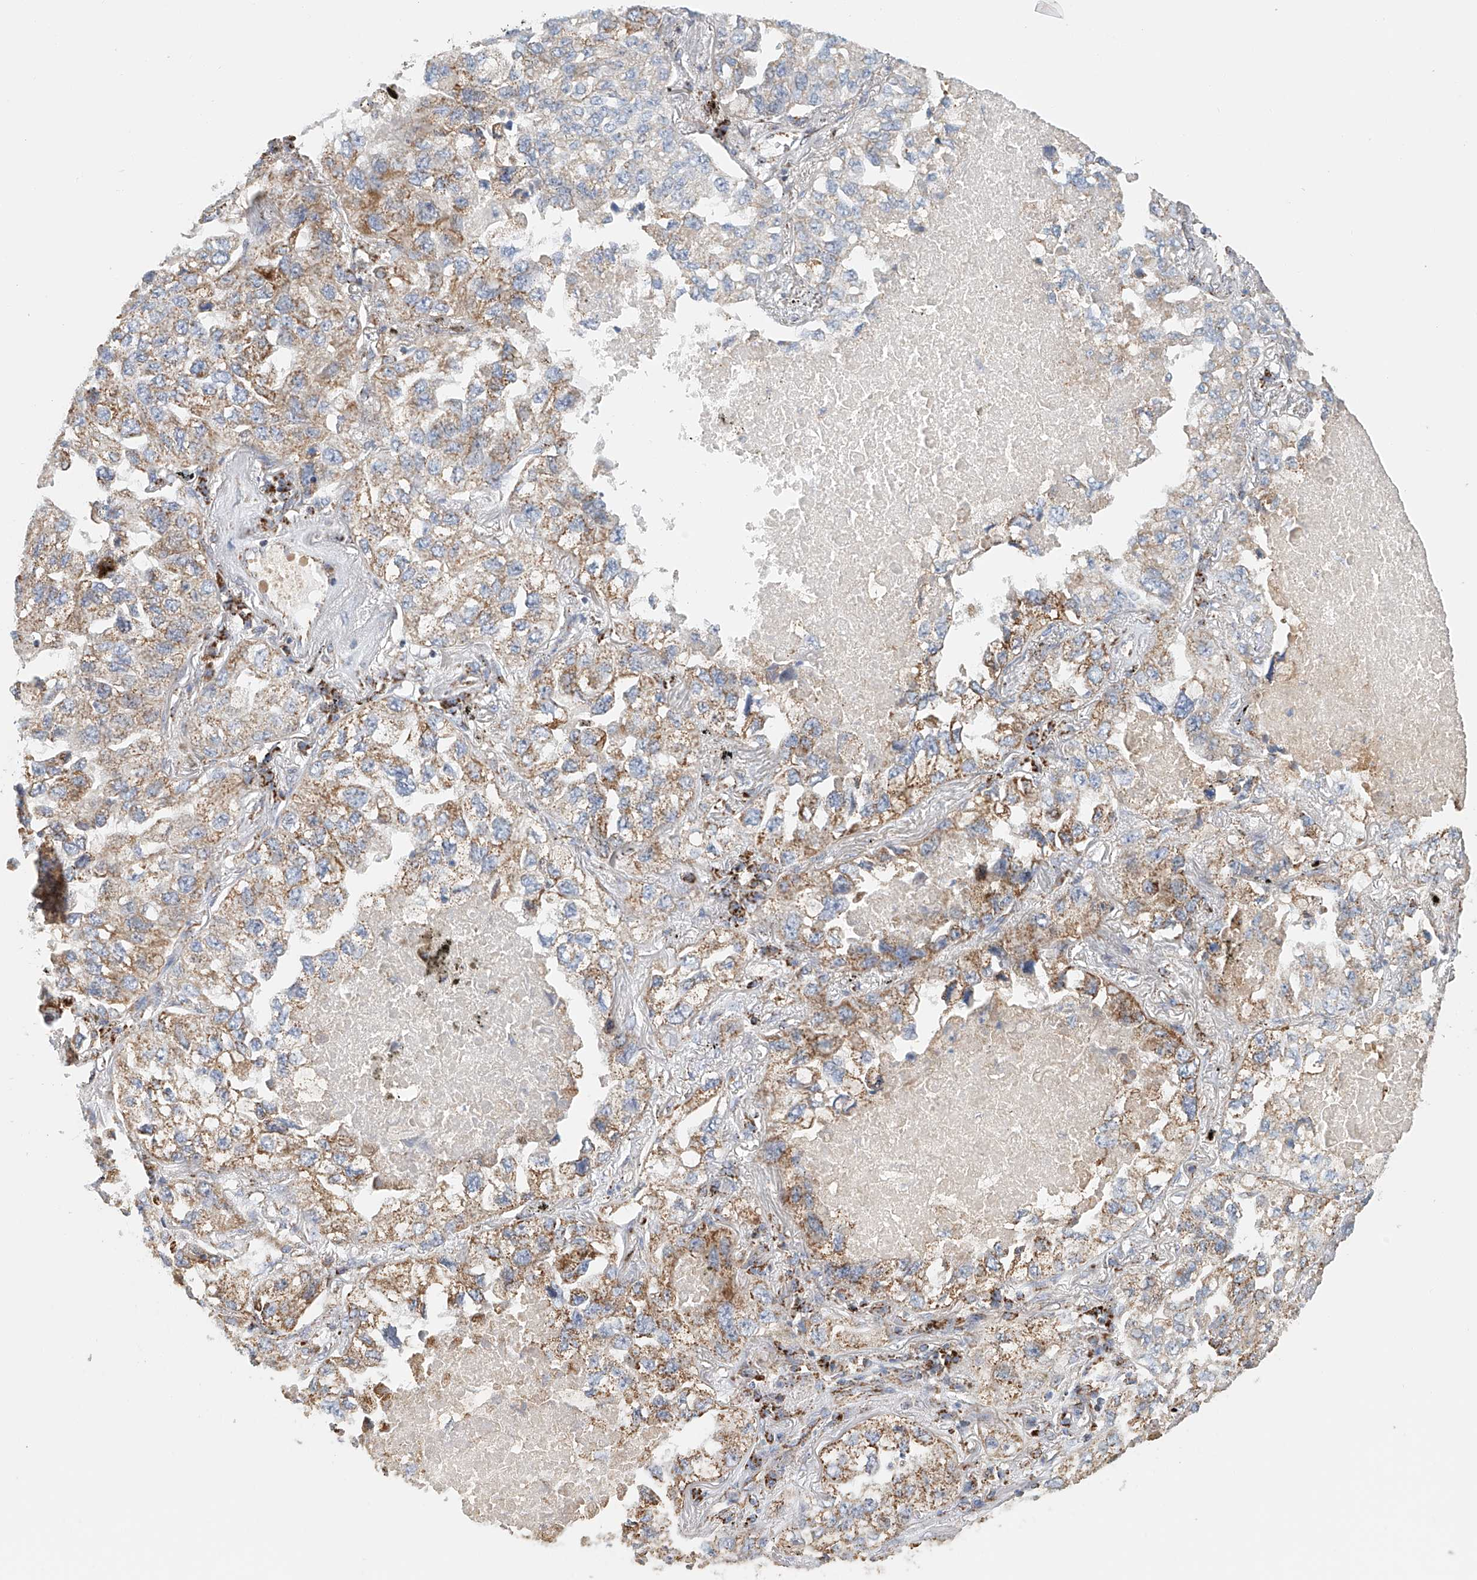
{"staining": {"intensity": "moderate", "quantity": ">75%", "location": "cytoplasmic/membranous"}, "tissue": "lung cancer", "cell_type": "Tumor cells", "image_type": "cancer", "snomed": [{"axis": "morphology", "description": "Adenocarcinoma, NOS"}, {"axis": "topography", "description": "Lung"}], "caption": "Immunohistochemical staining of lung cancer shows medium levels of moderate cytoplasmic/membranous staining in approximately >75% of tumor cells.", "gene": "MCL1", "patient": {"sex": "male", "age": 65}}